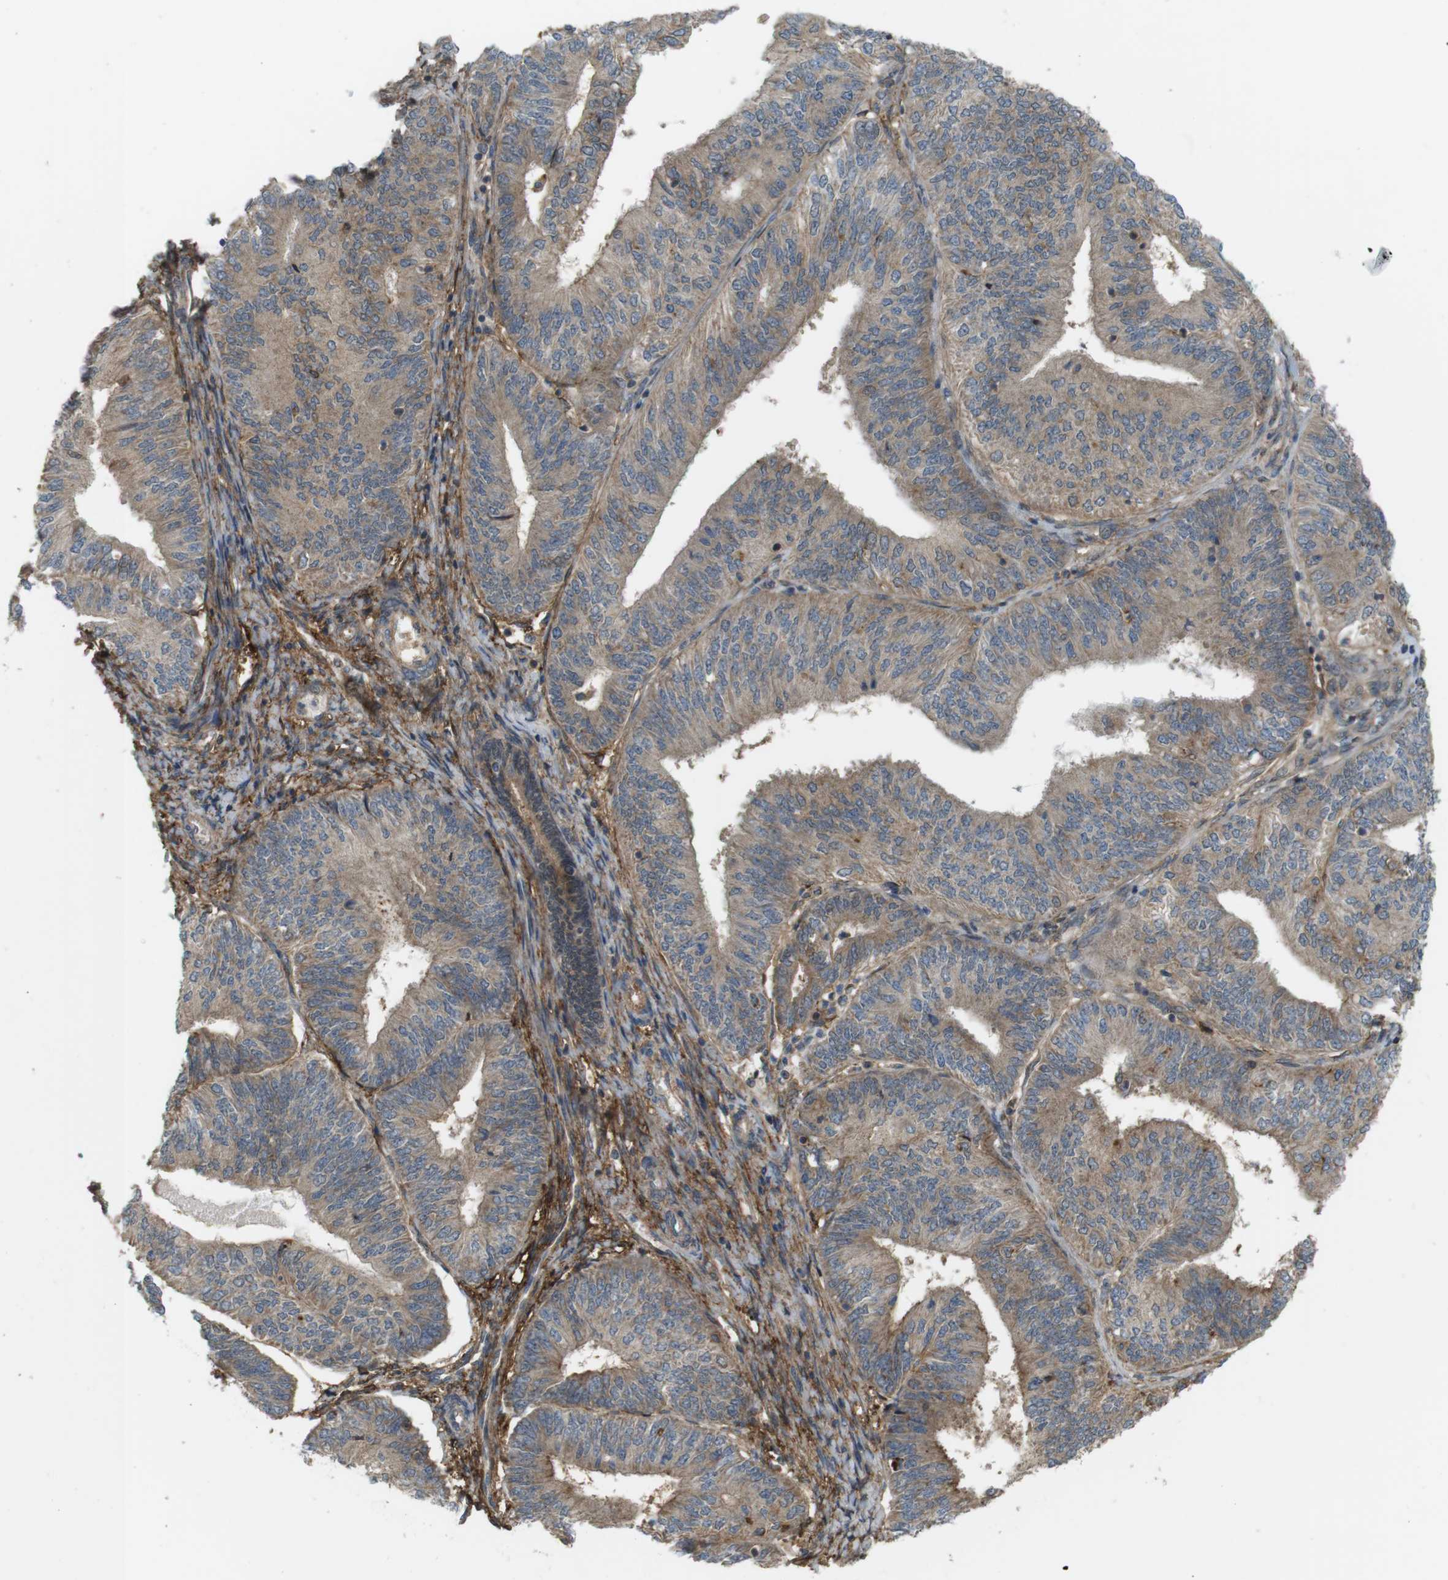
{"staining": {"intensity": "moderate", "quantity": ">75%", "location": "cytoplasmic/membranous"}, "tissue": "endometrial cancer", "cell_type": "Tumor cells", "image_type": "cancer", "snomed": [{"axis": "morphology", "description": "Adenocarcinoma, NOS"}, {"axis": "topography", "description": "Endometrium"}], "caption": "Approximately >75% of tumor cells in endometrial cancer (adenocarcinoma) display moderate cytoplasmic/membranous protein positivity as visualized by brown immunohistochemical staining.", "gene": "DDAH2", "patient": {"sex": "female", "age": 58}}